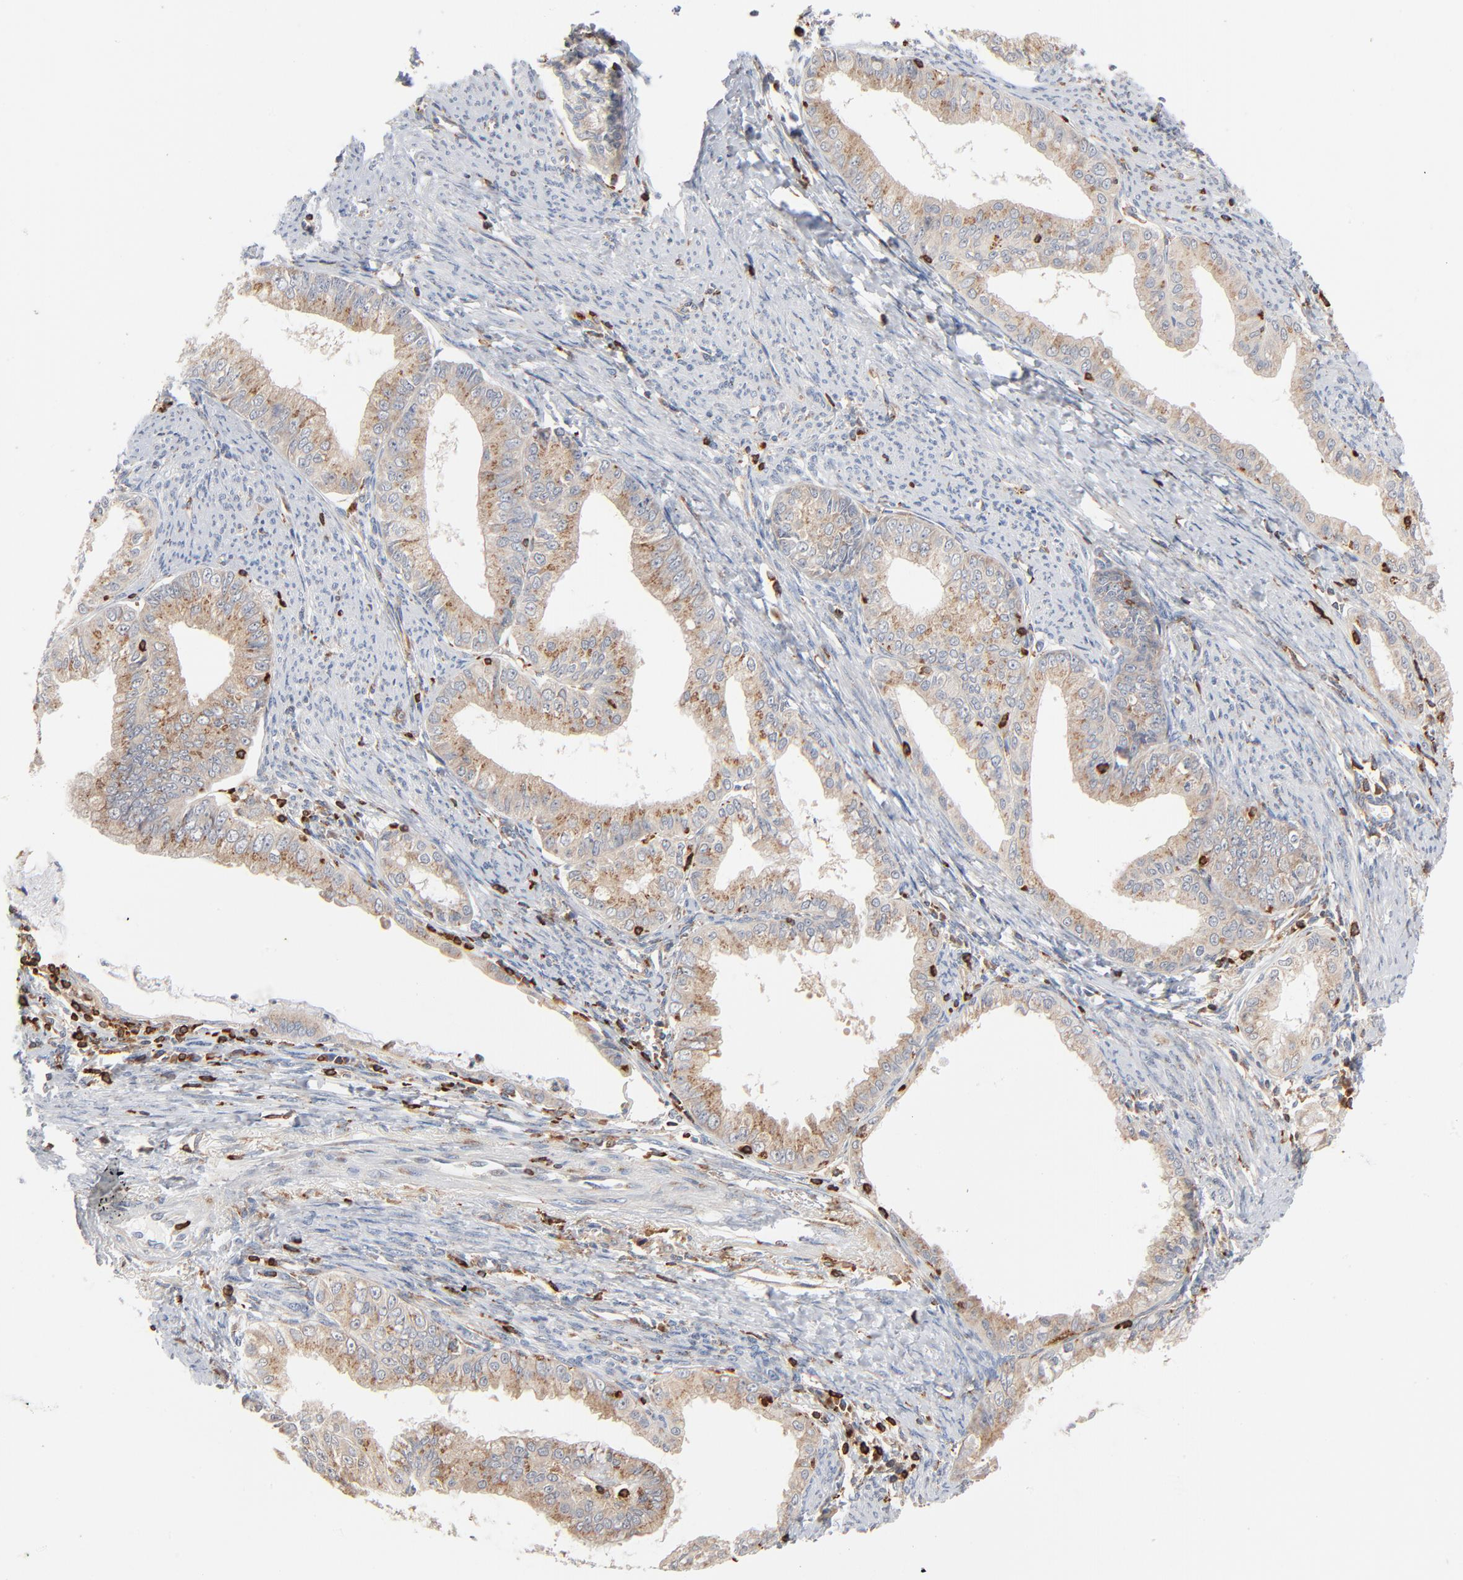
{"staining": {"intensity": "weak", "quantity": ">75%", "location": "cytoplasmic/membranous"}, "tissue": "endometrial cancer", "cell_type": "Tumor cells", "image_type": "cancer", "snomed": [{"axis": "morphology", "description": "Adenocarcinoma, NOS"}, {"axis": "topography", "description": "Endometrium"}], "caption": "This histopathology image reveals endometrial cancer stained with IHC to label a protein in brown. The cytoplasmic/membranous of tumor cells show weak positivity for the protein. Nuclei are counter-stained blue.", "gene": "SH3KBP1", "patient": {"sex": "female", "age": 76}}